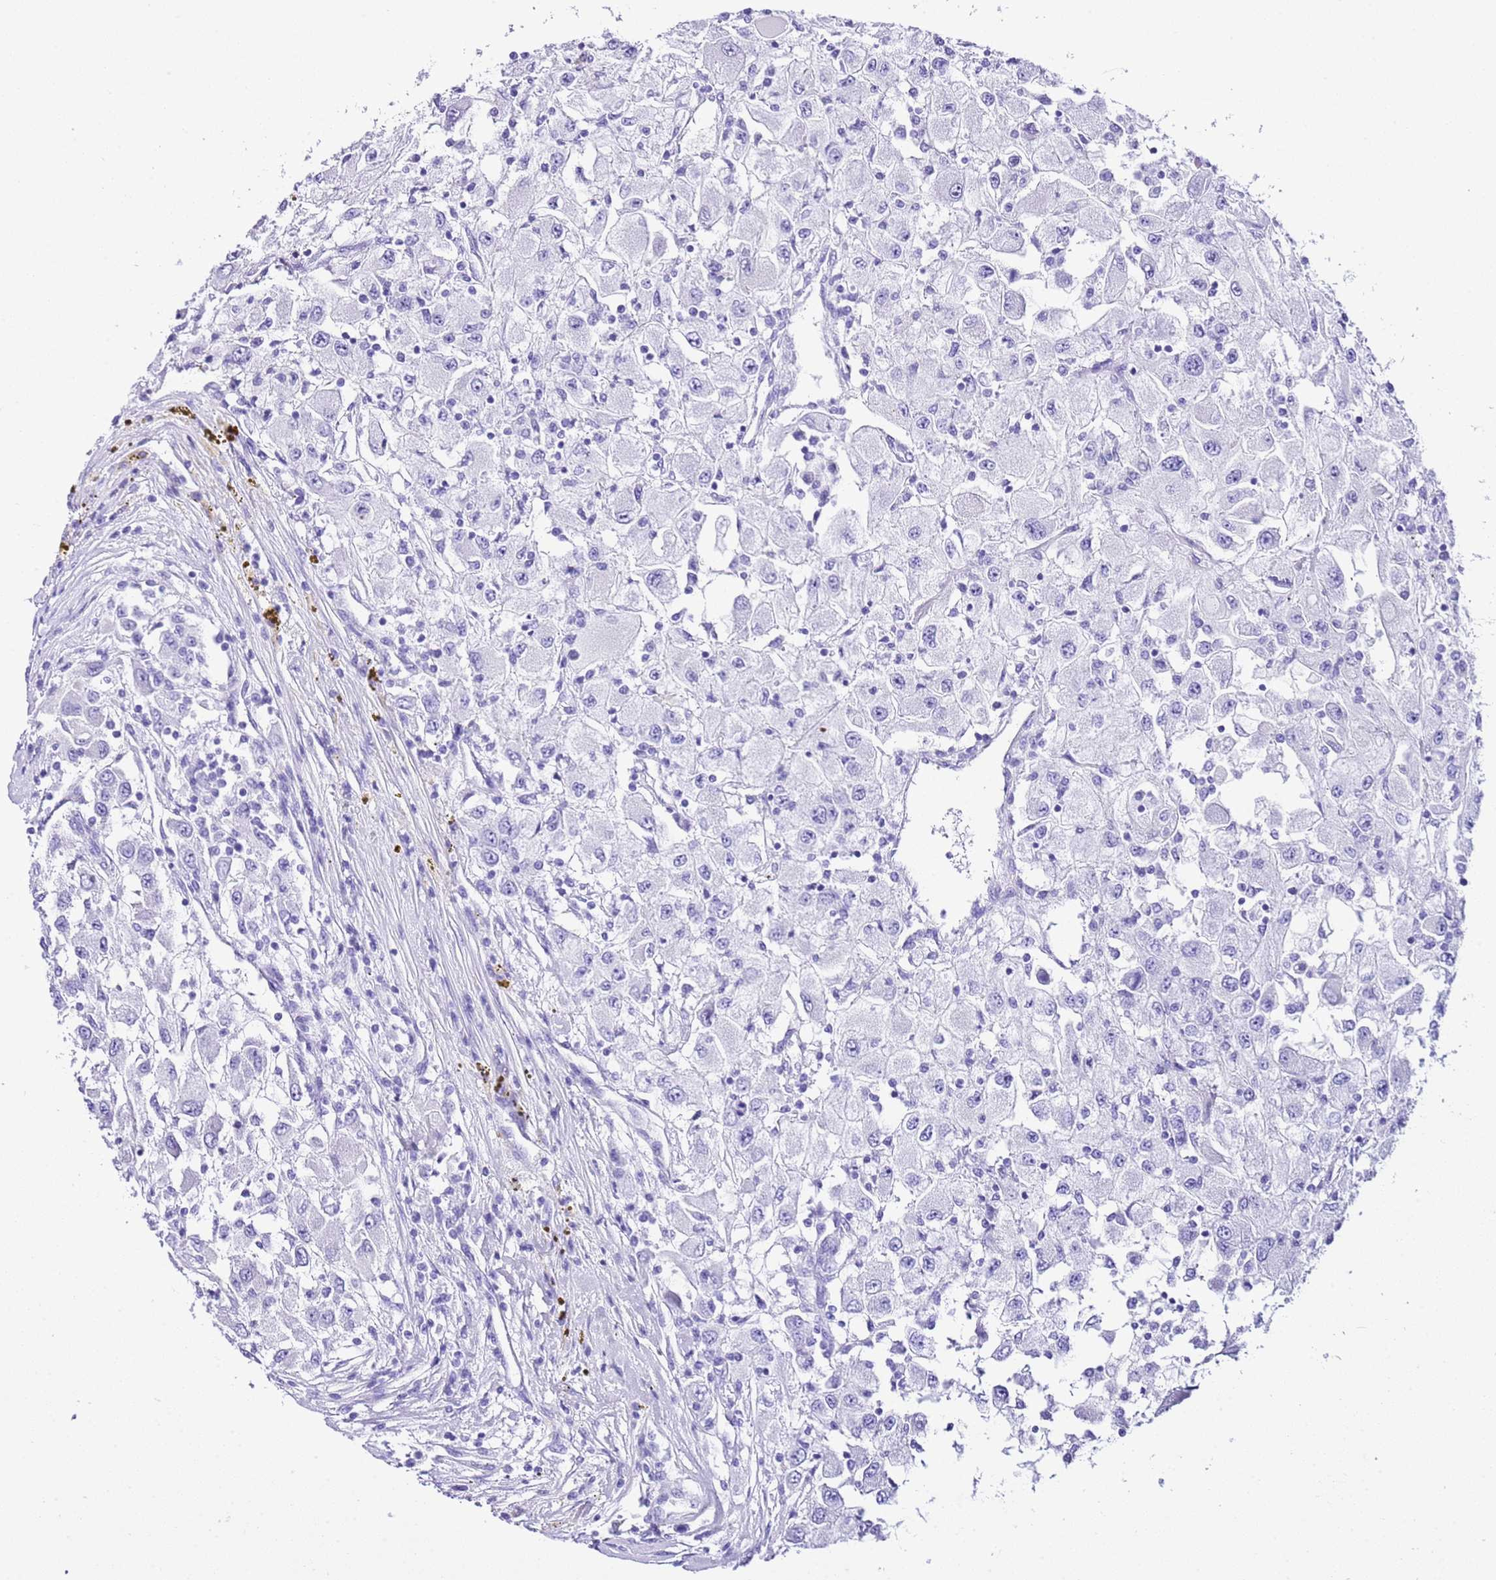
{"staining": {"intensity": "negative", "quantity": "none", "location": "none"}, "tissue": "renal cancer", "cell_type": "Tumor cells", "image_type": "cancer", "snomed": [{"axis": "morphology", "description": "Adenocarcinoma, NOS"}, {"axis": "topography", "description": "Kidney"}], "caption": "Immunohistochemical staining of human renal cancer exhibits no significant expression in tumor cells. (Stains: DAB IHC with hematoxylin counter stain, Microscopy: brightfield microscopy at high magnification).", "gene": "KCNC1", "patient": {"sex": "female", "age": 67}}